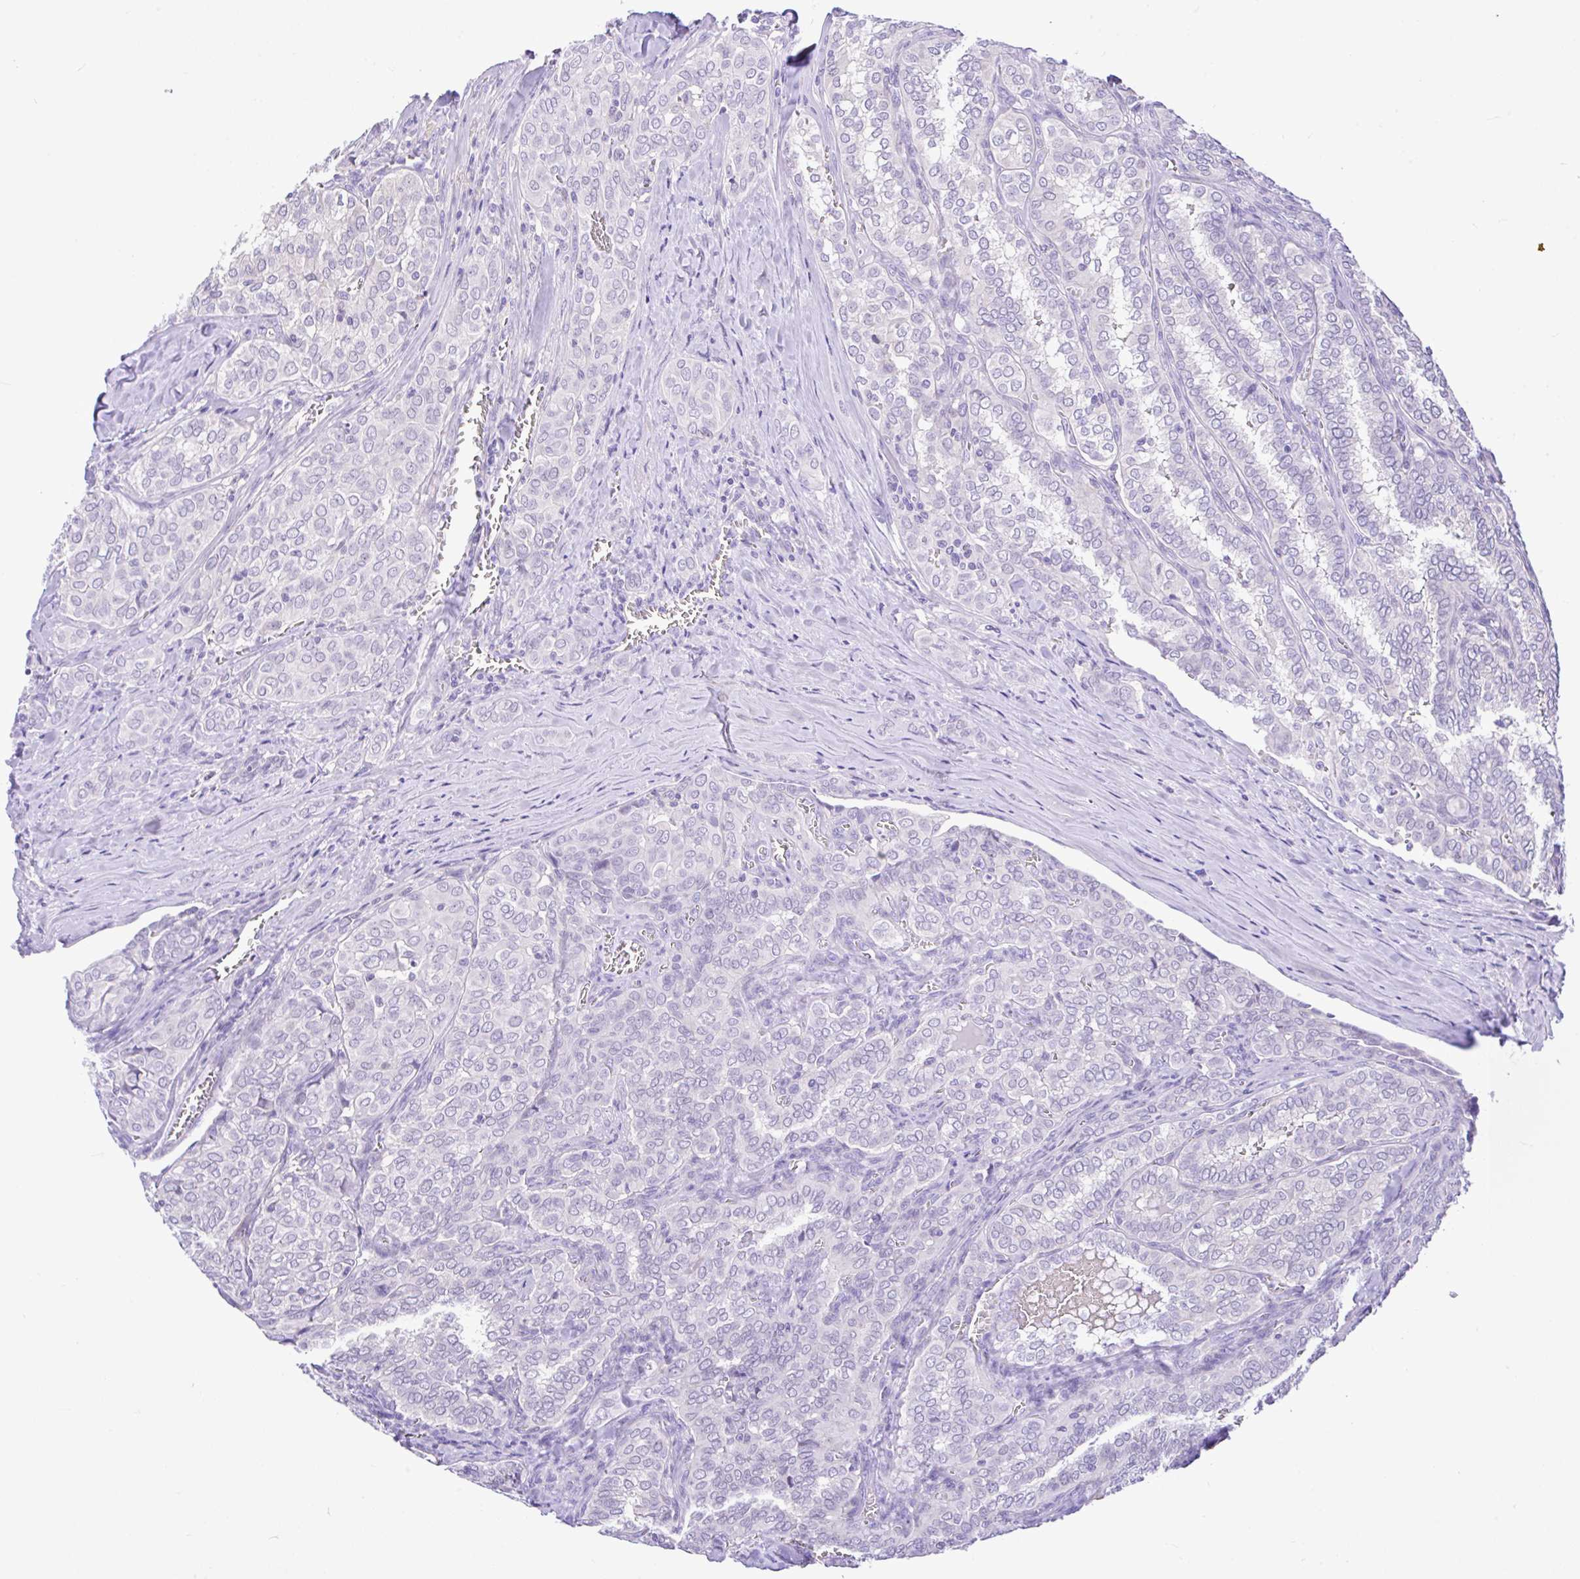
{"staining": {"intensity": "negative", "quantity": "none", "location": "none"}, "tissue": "thyroid cancer", "cell_type": "Tumor cells", "image_type": "cancer", "snomed": [{"axis": "morphology", "description": "Papillary adenocarcinoma, NOS"}, {"axis": "topography", "description": "Thyroid gland"}], "caption": "High magnification brightfield microscopy of papillary adenocarcinoma (thyroid) stained with DAB (brown) and counterstained with hematoxylin (blue): tumor cells show no significant expression.", "gene": "ANO4", "patient": {"sex": "female", "age": 30}}